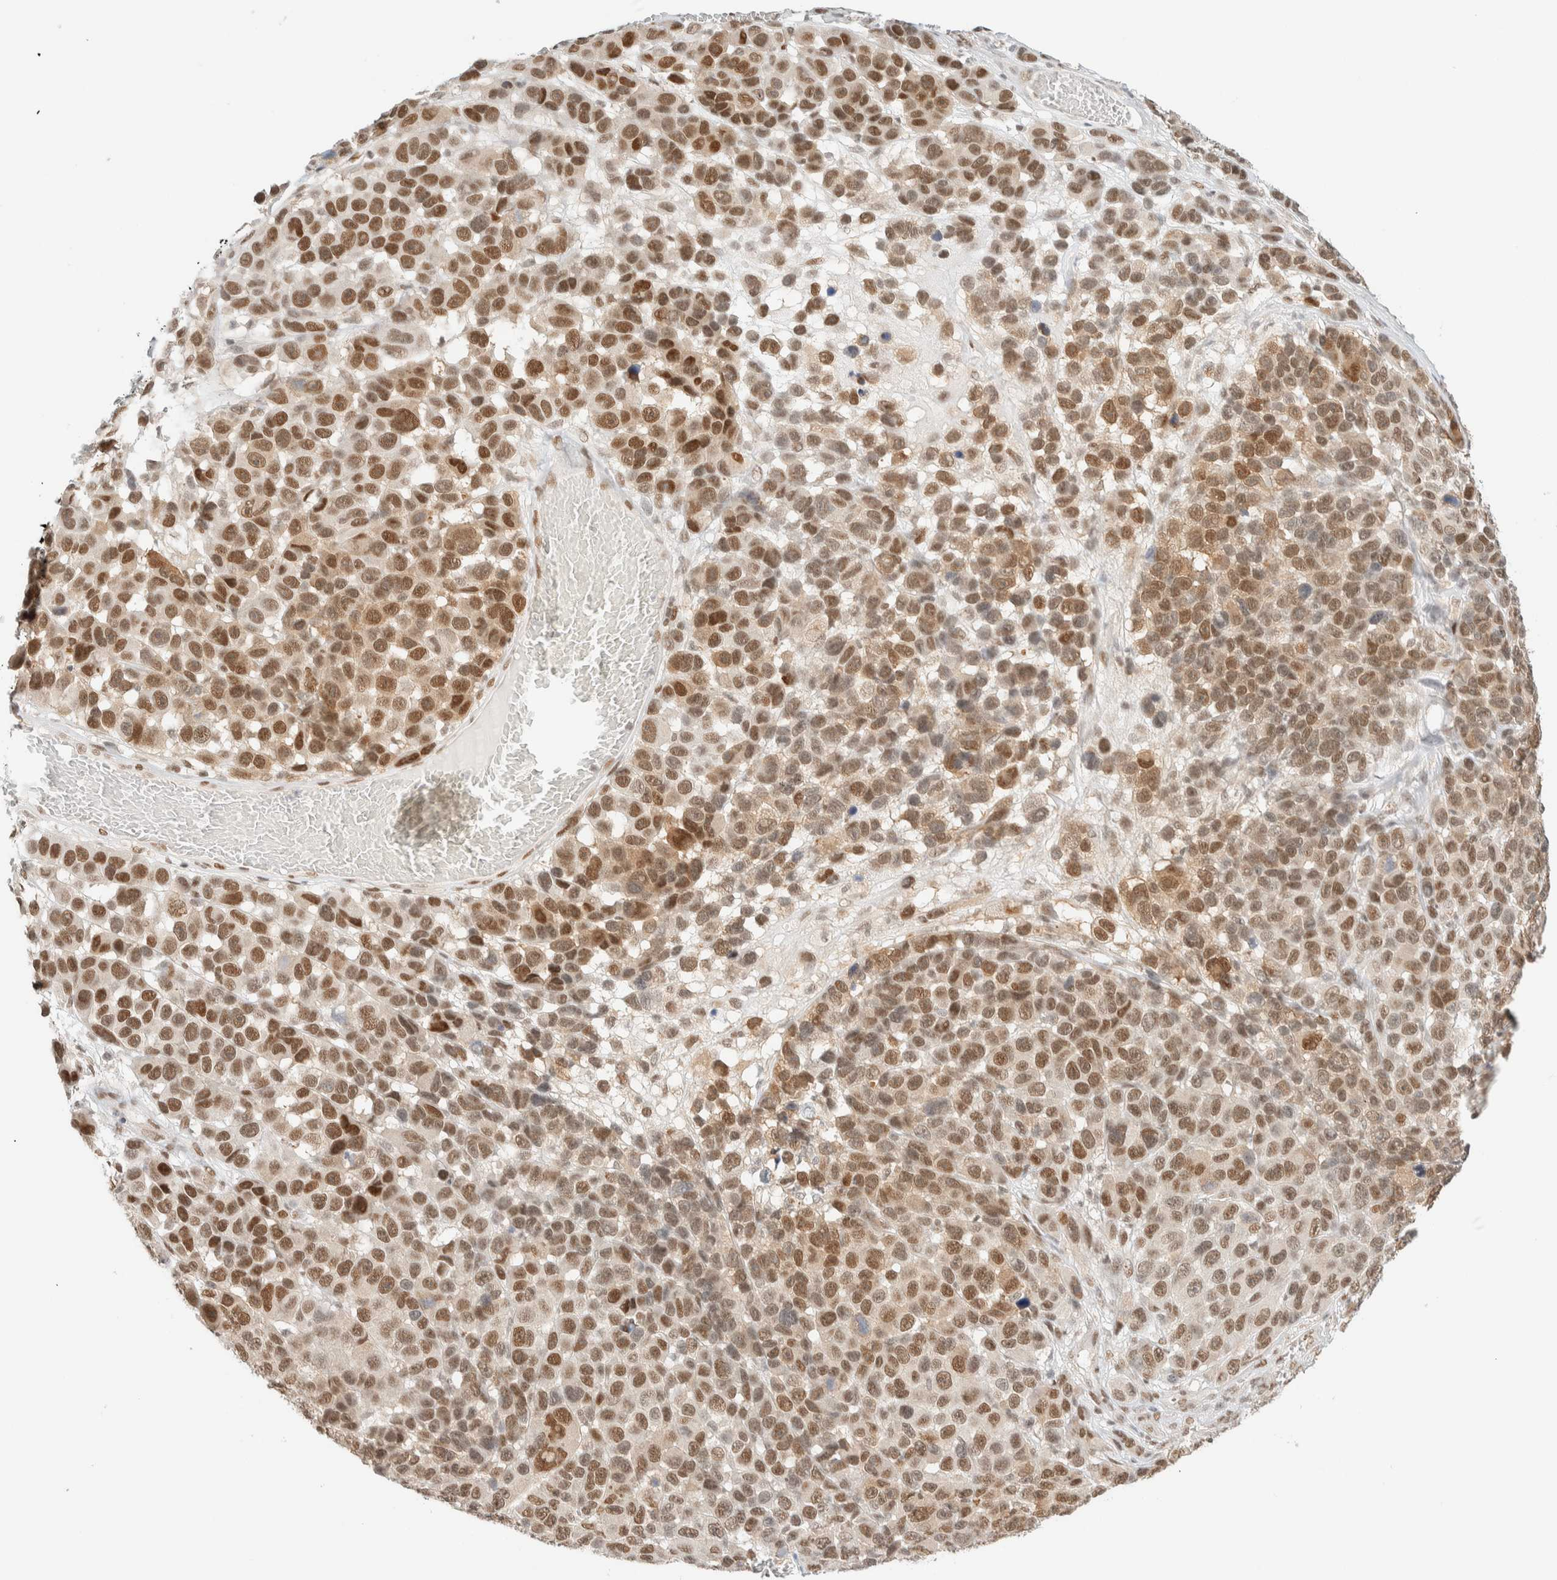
{"staining": {"intensity": "moderate", "quantity": ">75%", "location": "nuclear"}, "tissue": "melanoma", "cell_type": "Tumor cells", "image_type": "cancer", "snomed": [{"axis": "morphology", "description": "Malignant melanoma, NOS"}, {"axis": "topography", "description": "Skin"}], "caption": "Malignant melanoma stained with DAB immunohistochemistry (IHC) exhibits medium levels of moderate nuclear expression in about >75% of tumor cells.", "gene": "PYGO2", "patient": {"sex": "male", "age": 53}}